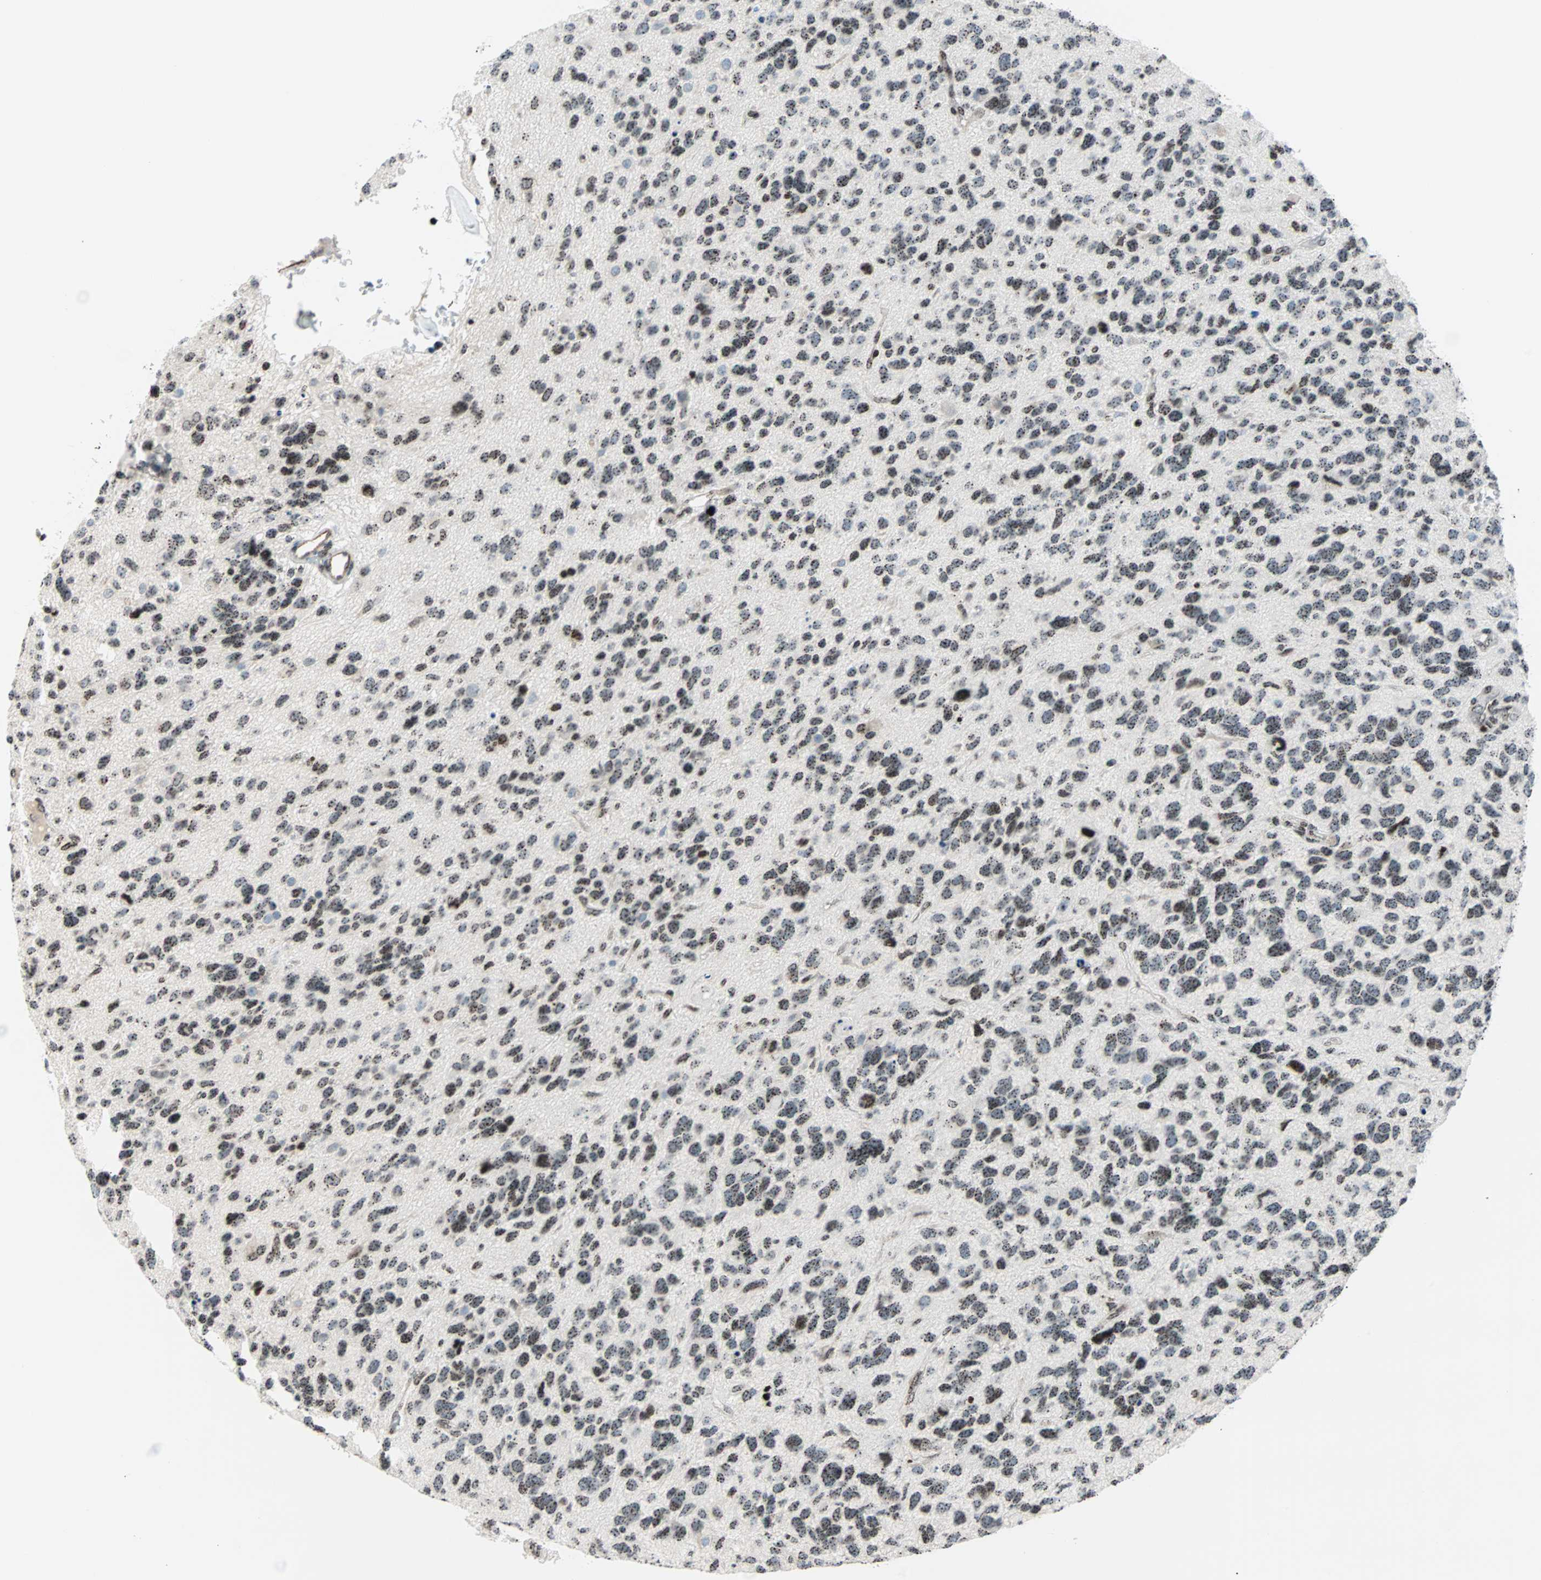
{"staining": {"intensity": "weak", "quantity": ">75%", "location": "nuclear"}, "tissue": "glioma", "cell_type": "Tumor cells", "image_type": "cancer", "snomed": [{"axis": "morphology", "description": "Glioma, malignant, High grade"}, {"axis": "topography", "description": "Brain"}], "caption": "High-power microscopy captured an IHC photomicrograph of high-grade glioma (malignant), revealing weak nuclear staining in about >75% of tumor cells.", "gene": "CENPA", "patient": {"sex": "female", "age": 58}}